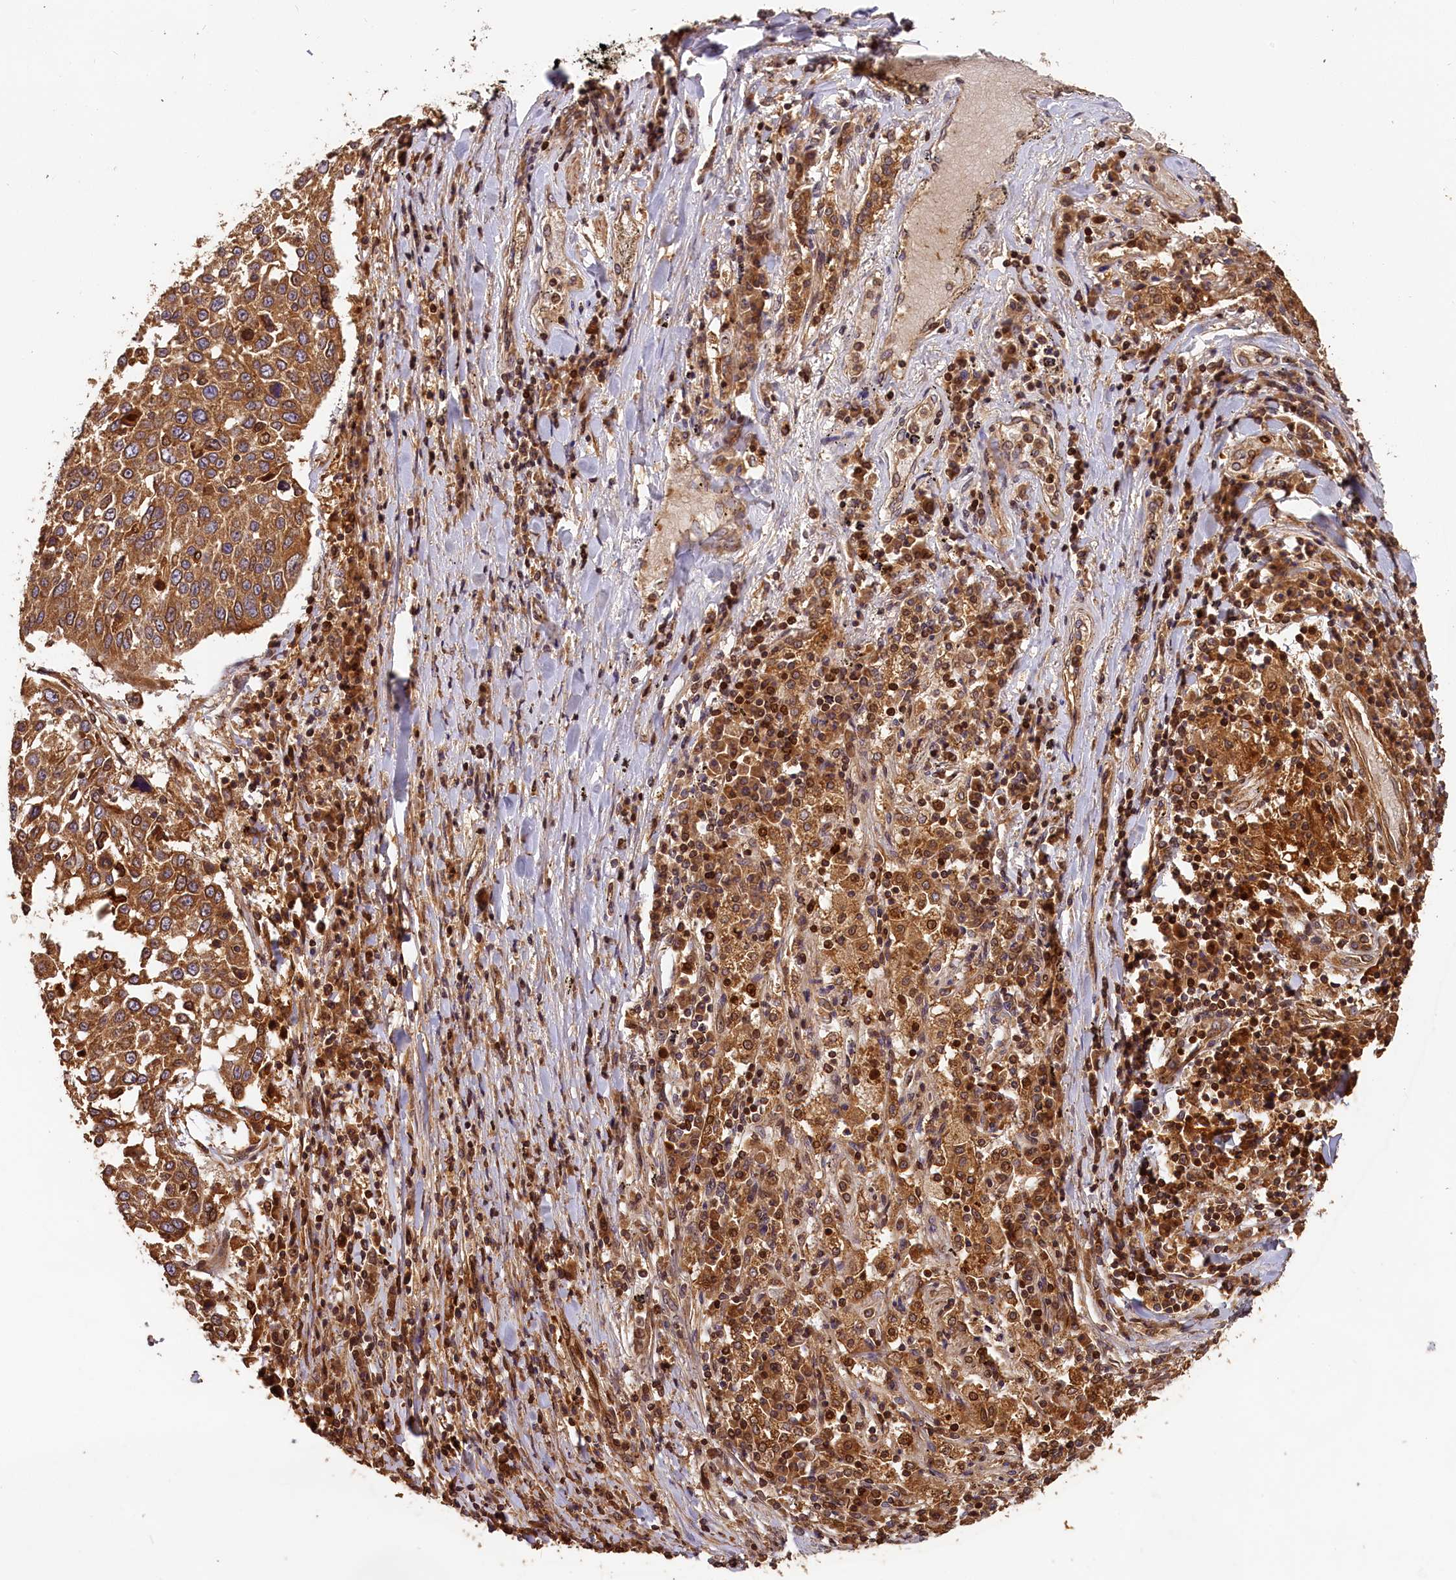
{"staining": {"intensity": "moderate", "quantity": ">75%", "location": "cytoplasmic/membranous"}, "tissue": "lung cancer", "cell_type": "Tumor cells", "image_type": "cancer", "snomed": [{"axis": "morphology", "description": "Squamous cell carcinoma, NOS"}, {"axis": "topography", "description": "Lung"}], "caption": "Lung squamous cell carcinoma stained for a protein (brown) reveals moderate cytoplasmic/membranous positive expression in approximately >75% of tumor cells.", "gene": "HMOX2", "patient": {"sex": "male", "age": 65}}